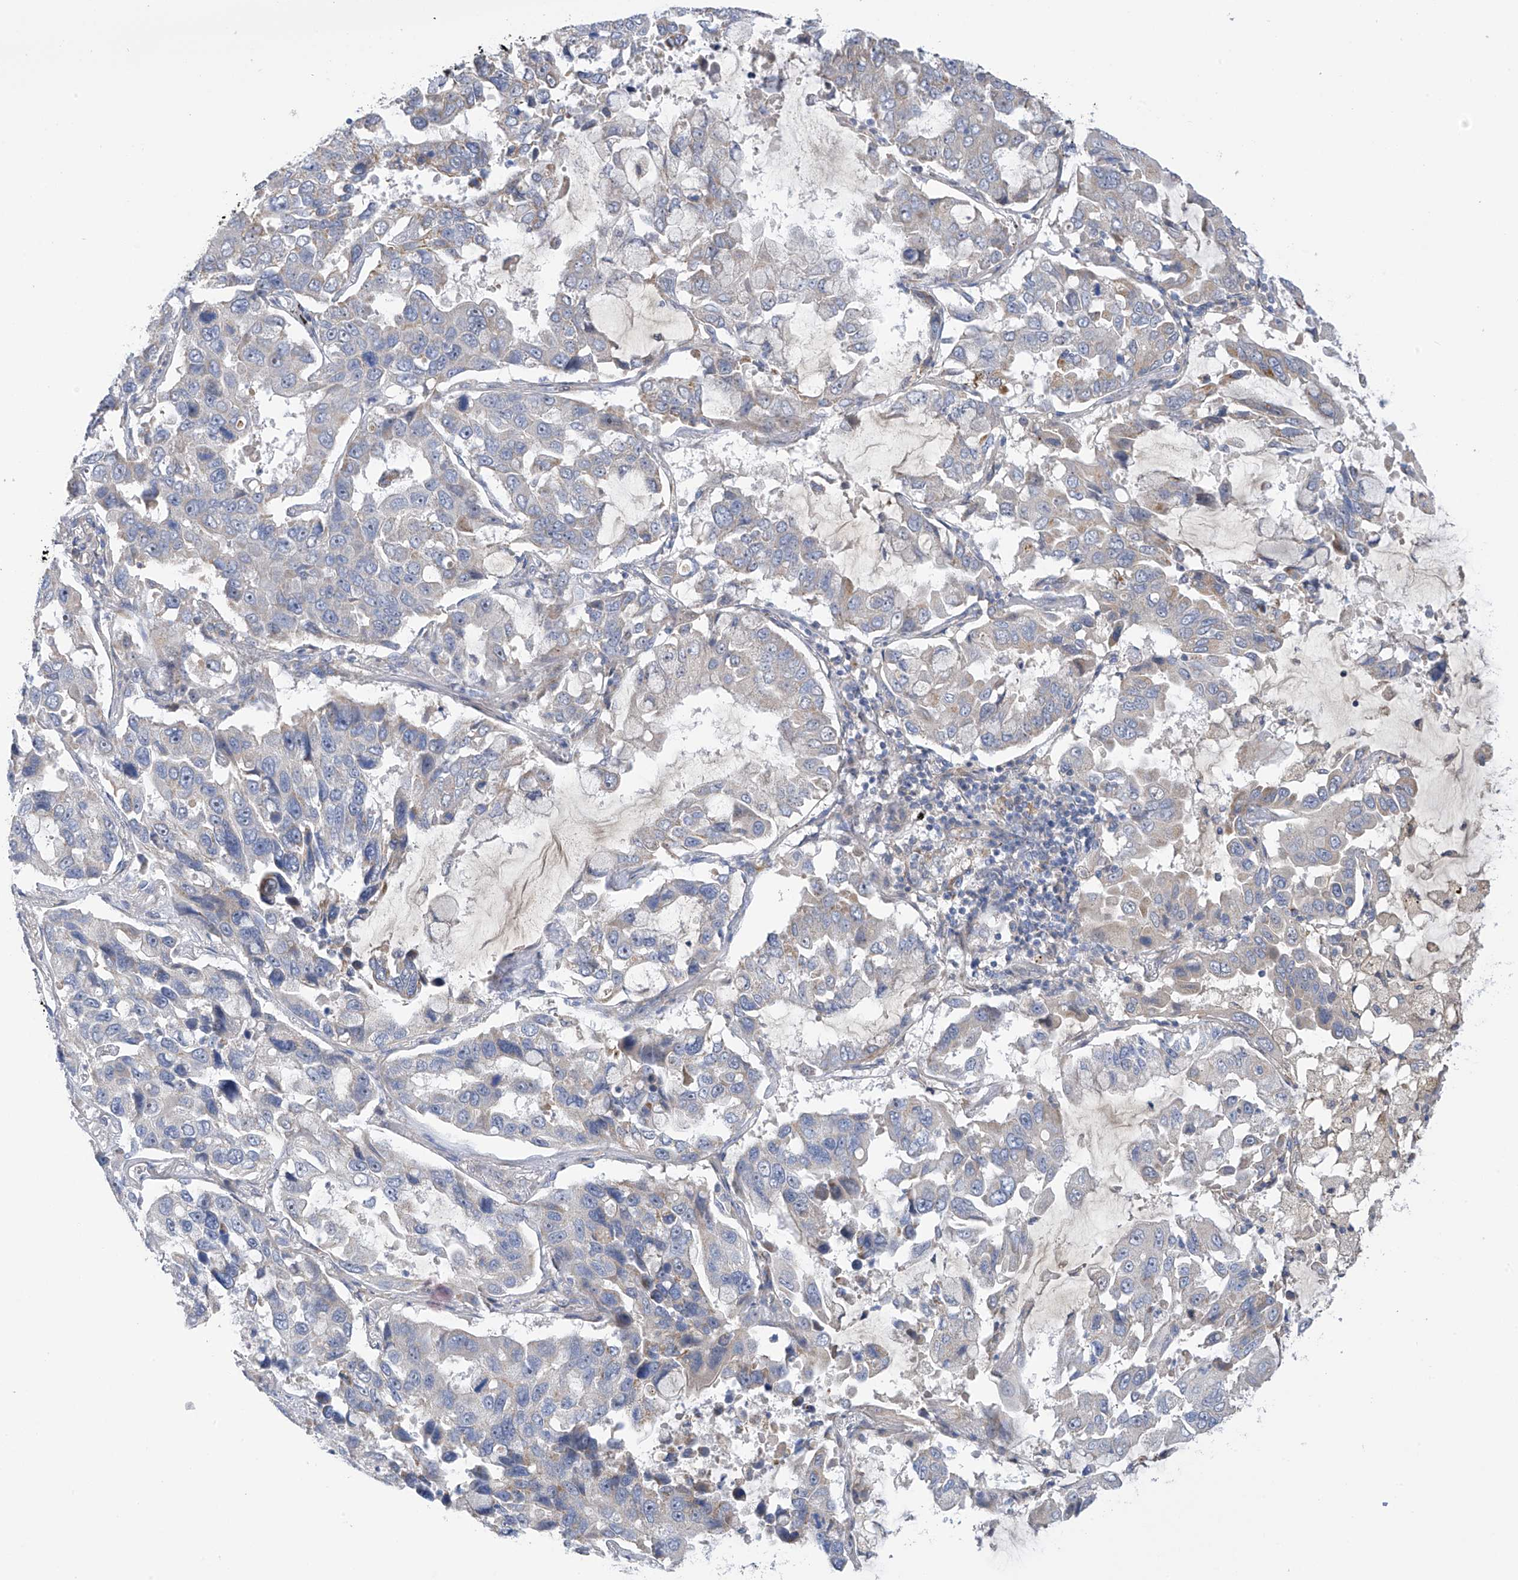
{"staining": {"intensity": "negative", "quantity": "none", "location": "none"}, "tissue": "lung cancer", "cell_type": "Tumor cells", "image_type": "cancer", "snomed": [{"axis": "morphology", "description": "Adenocarcinoma, NOS"}, {"axis": "topography", "description": "Lung"}], "caption": "Immunohistochemistry (IHC) of lung cancer (adenocarcinoma) exhibits no positivity in tumor cells.", "gene": "ZNF641", "patient": {"sex": "male", "age": 64}}